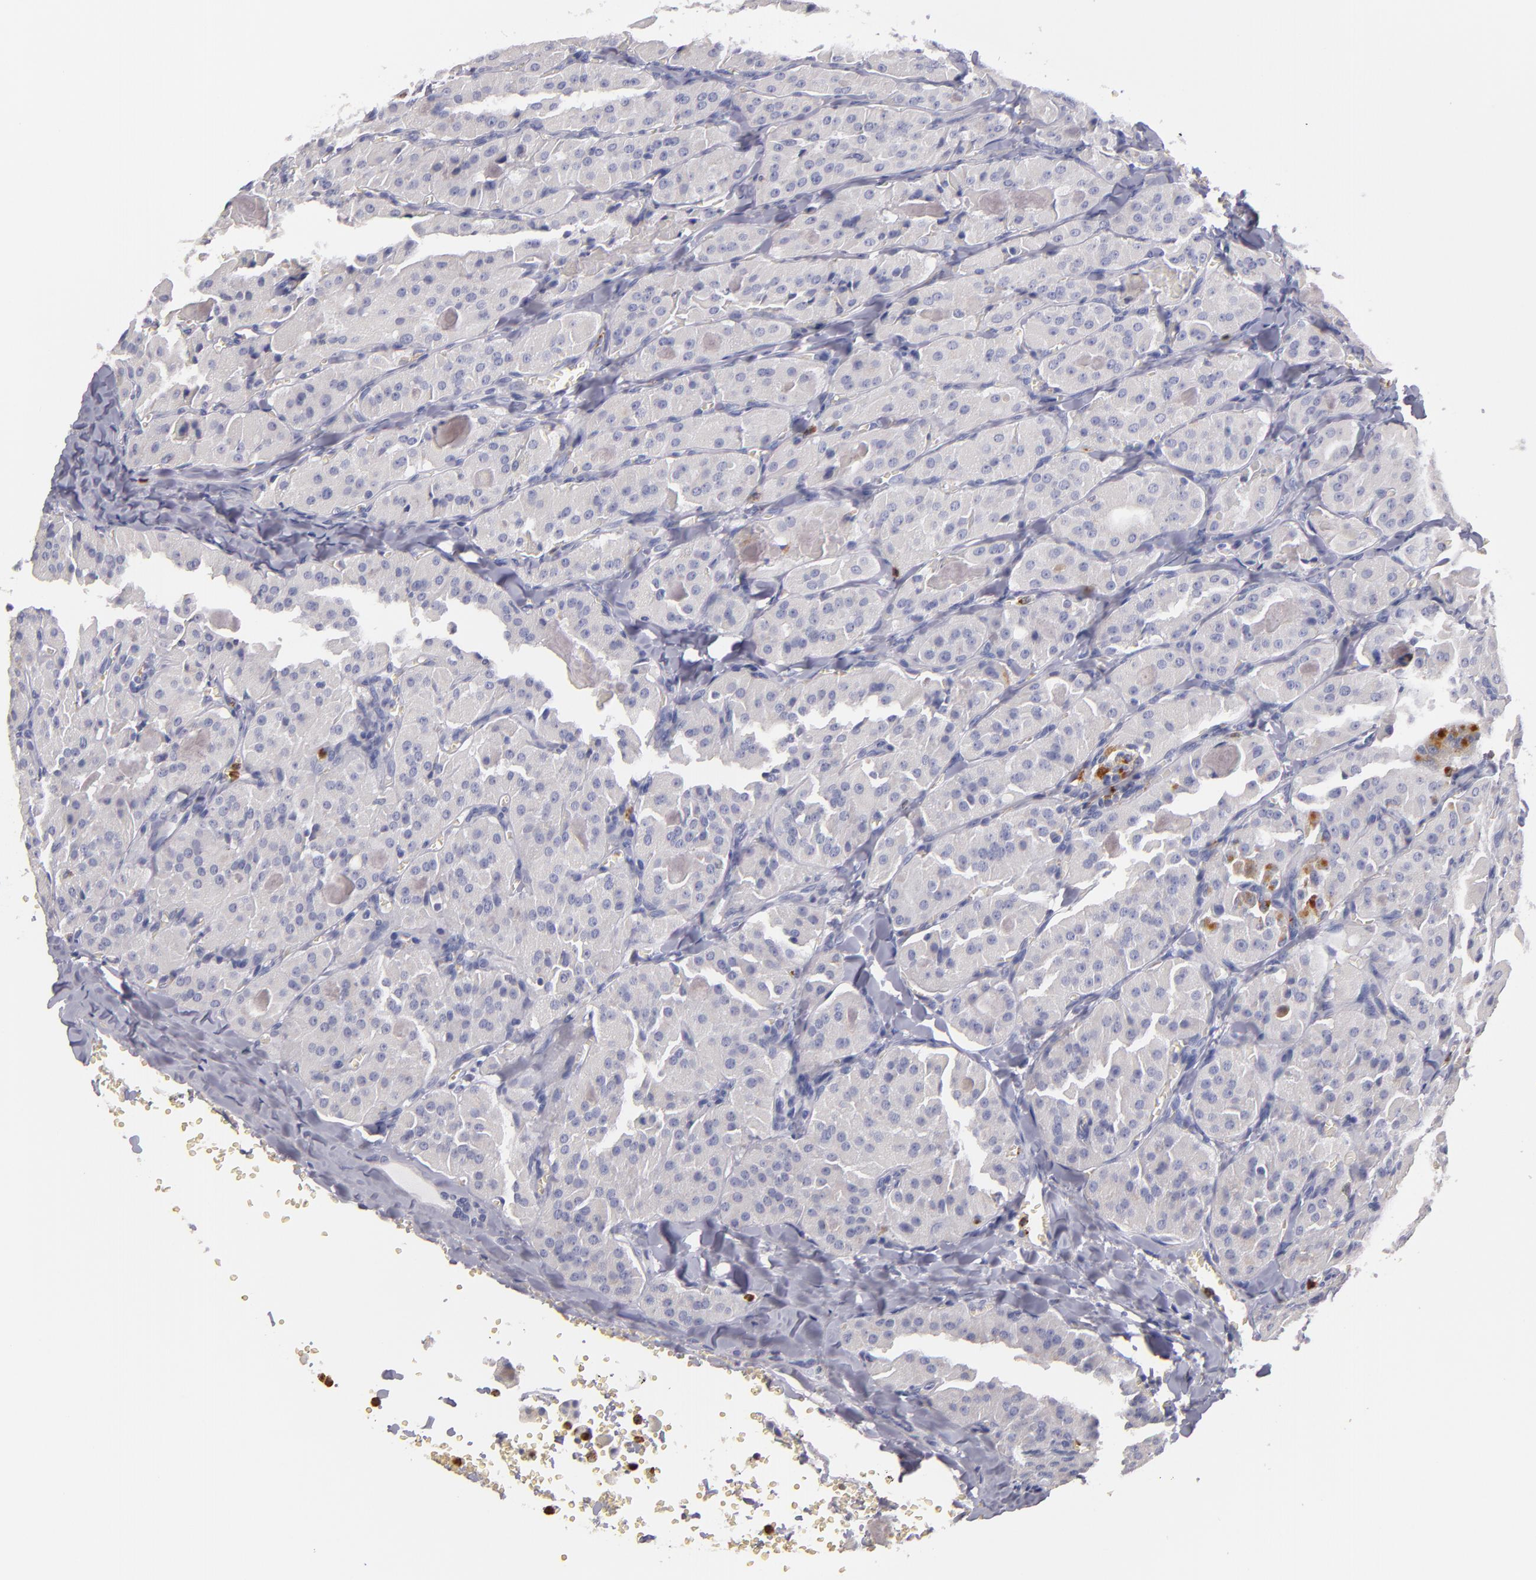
{"staining": {"intensity": "negative", "quantity": "none", "location": "none"}, "tissue": "thyroid cancer", "cell_type": "Tumor cells", "image_type": "cancer", "snomed": [{"axis": "morphology", "description": "Carcinoma, NOS"}, {"axis": "topography", "description": "Thyroid gland"}], "caption": "Micrograph shows no significant protein positivity in tumor cells of thyroid carcinoma. Nuclei are stained in blue.", "gene": "TLR8", "patient": {"sex": "male", "age": 76}}